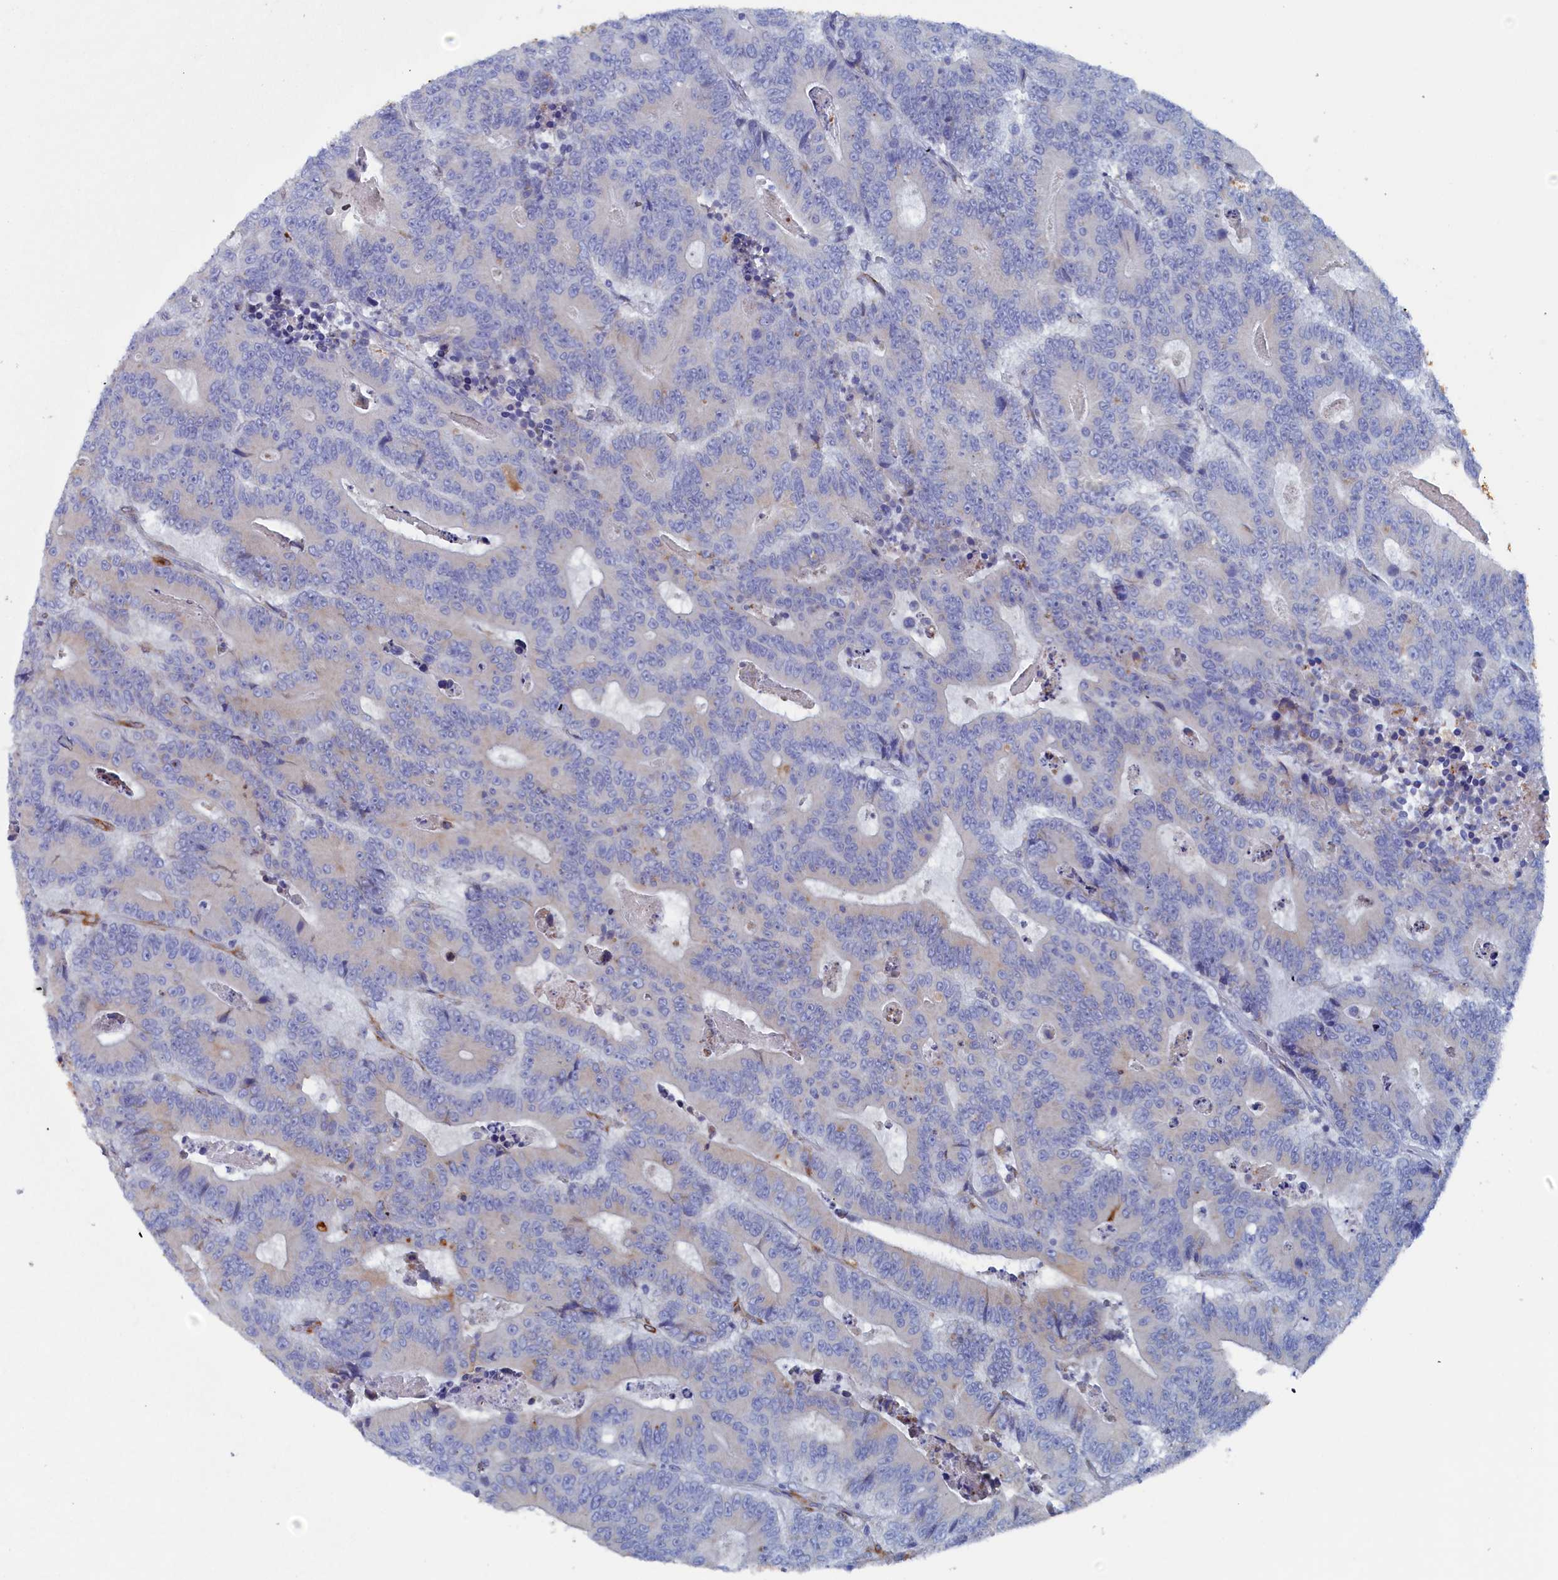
{"staining": {"intensity": "negative", "quantity": "none", "location": "none"}, "tissue": "colorectal cancer", "cell_type": "Tumor cells", "image_type": "cancer", "snomed": [{"axis": "morphology", "description": "Adenocarcinoma, NOS"}, {"axis": "topography", "description": "Colon"}], "caption": "Immunohistochemistry (IHC) image of human colorectal adenocarcinoma stained for a protein (brown), which displays no staining in tumor cells.", "gene": "COG7", "patient": {"sex": "male", "age": 83}}